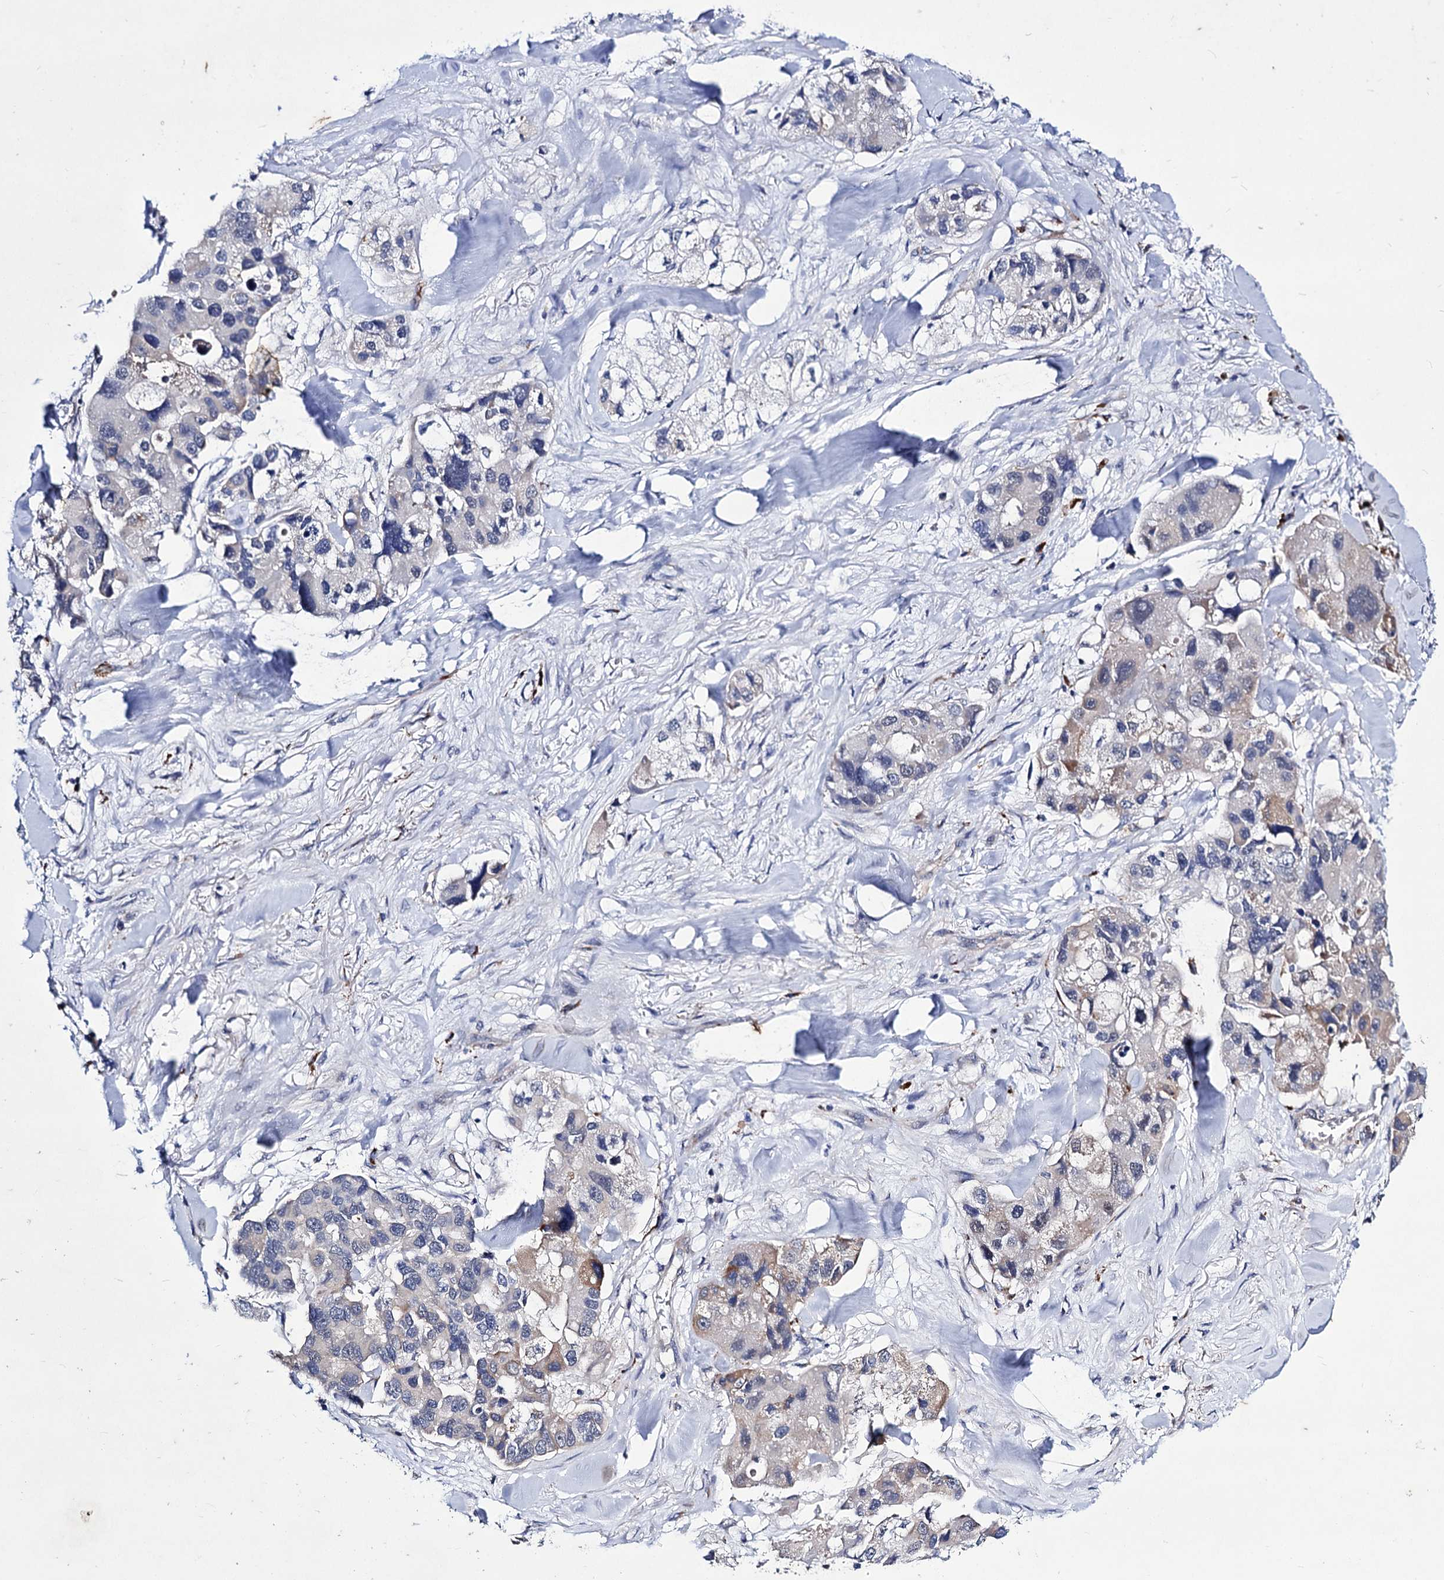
{"staining": {"intensity": "weak", "quantity": "<25%", "location": "cytoplasmic/membranous"}, "tissue": "lung cancer", "cell_type": "Tumor cells", "image_type": "cancer", "snomed": [{"axis": "morphology", "description": "Adenocarcinoma, NOS"}, {"axis": "topography", "description": "Lung"}], "caption": "An image of lung cancer (adenocarcinoma) stained for a protein displays no brown staining in tumor cells.", "gene": "AXL", "patient": {"sex": "female", "age": 54}}